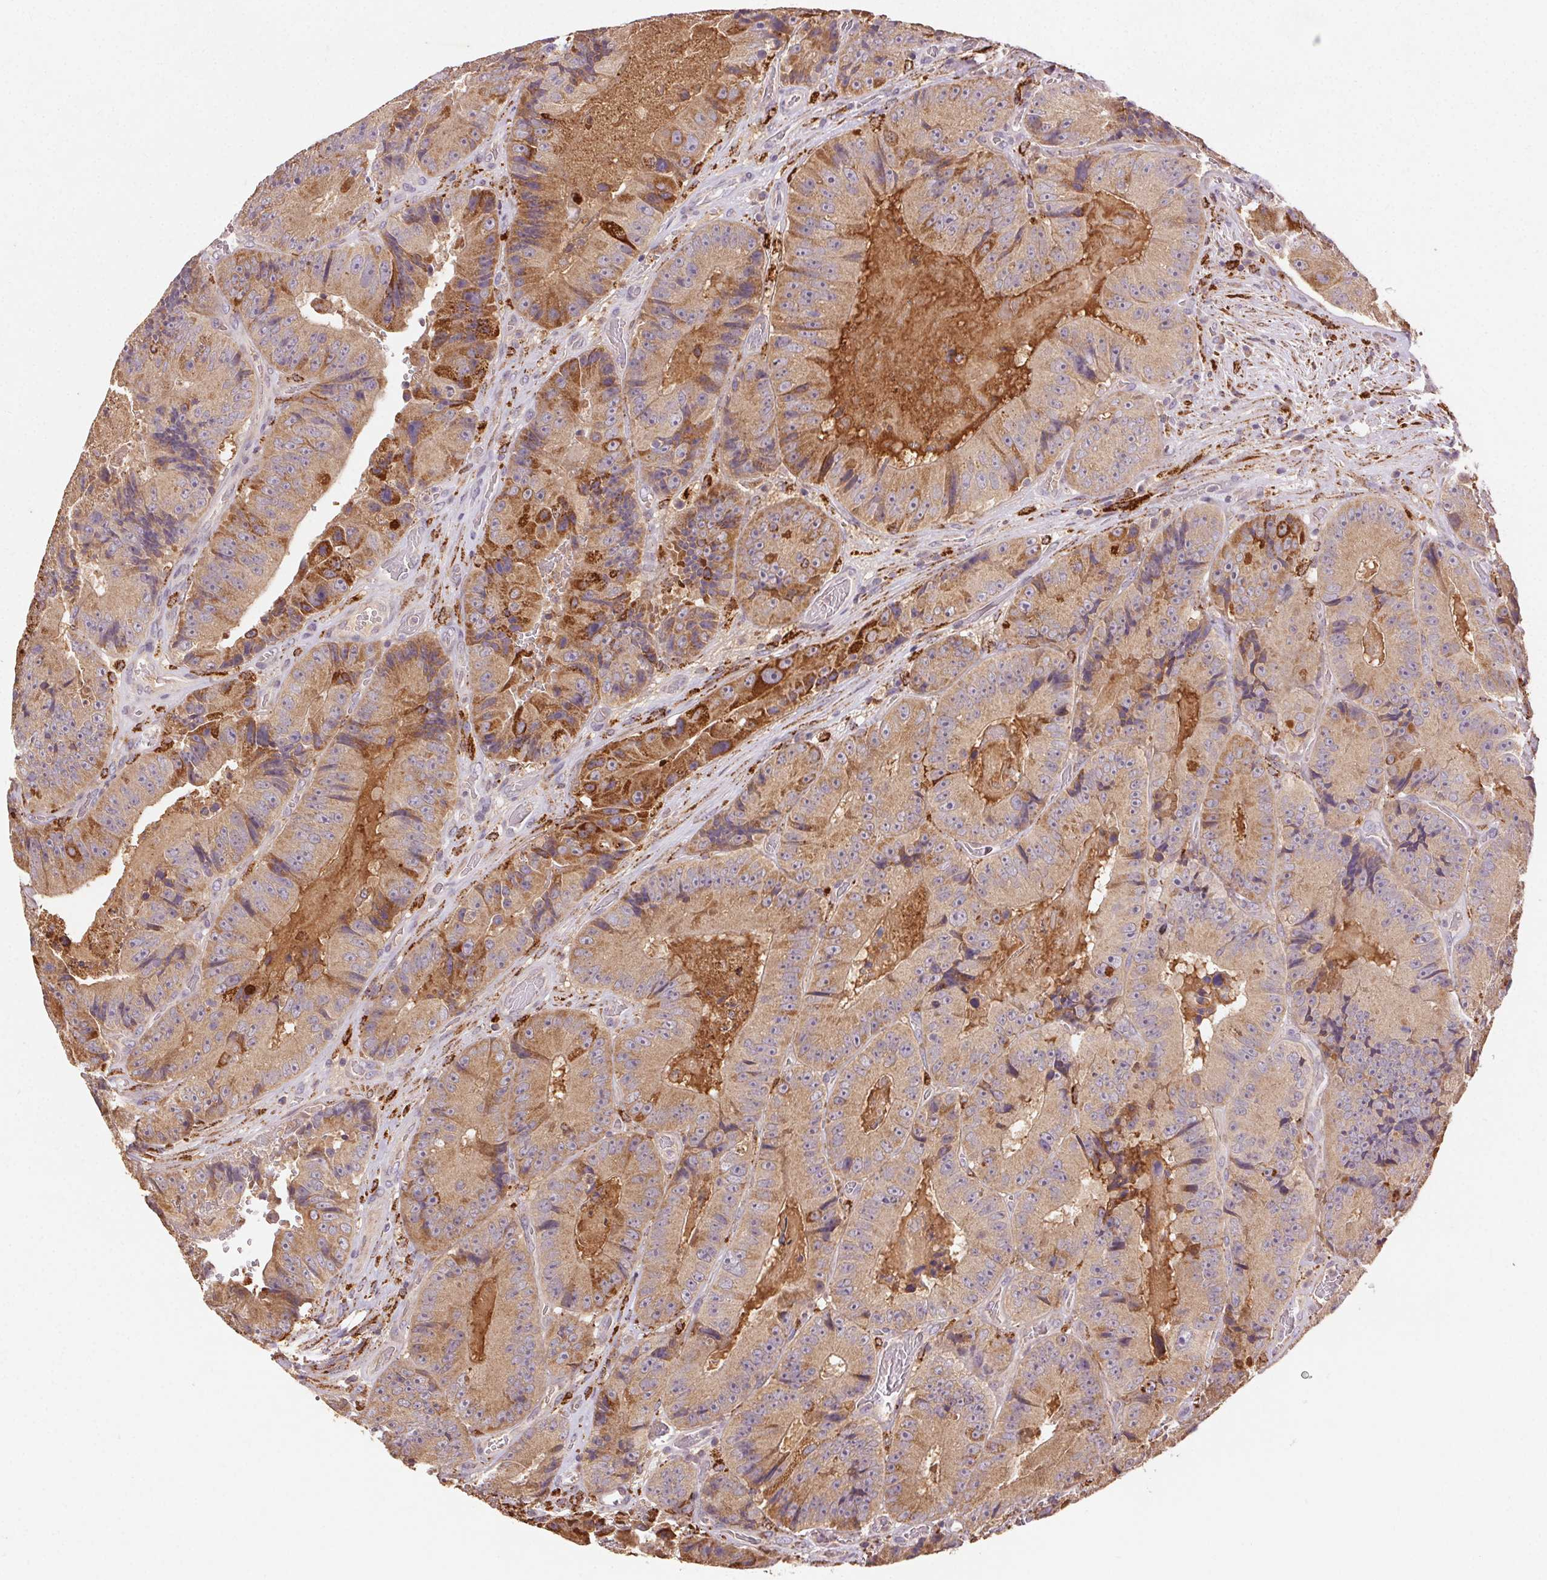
{"staining": {"intensity": "moderate", "quantity": ">75%", "location": "cytoplasmic/membranous"}, "tissue": "colorectal cancer", "cell_type": "Tumor cells", "image_type": "cancer", "snomed": [{"axis": "morphology", "description": "Adenocarcinoma, NOS"}, {"axis": "topography", "description": "Colon"}], "caption": "Colorectal adenocarcinoma was stained to show a protein in brown. There is medium levels of moderate cytoplasmic/membranous staining in about >75% of tumor cells. The staining was performed using DAB (3,3'-diaminobenzidine) to visualize the protein expression in brown, while the nuclei were stained in blue with hematoxylin (Magnification: 20x).", "gene": "FNBP1L", "patient": {"sex": "female", "age": 86}}